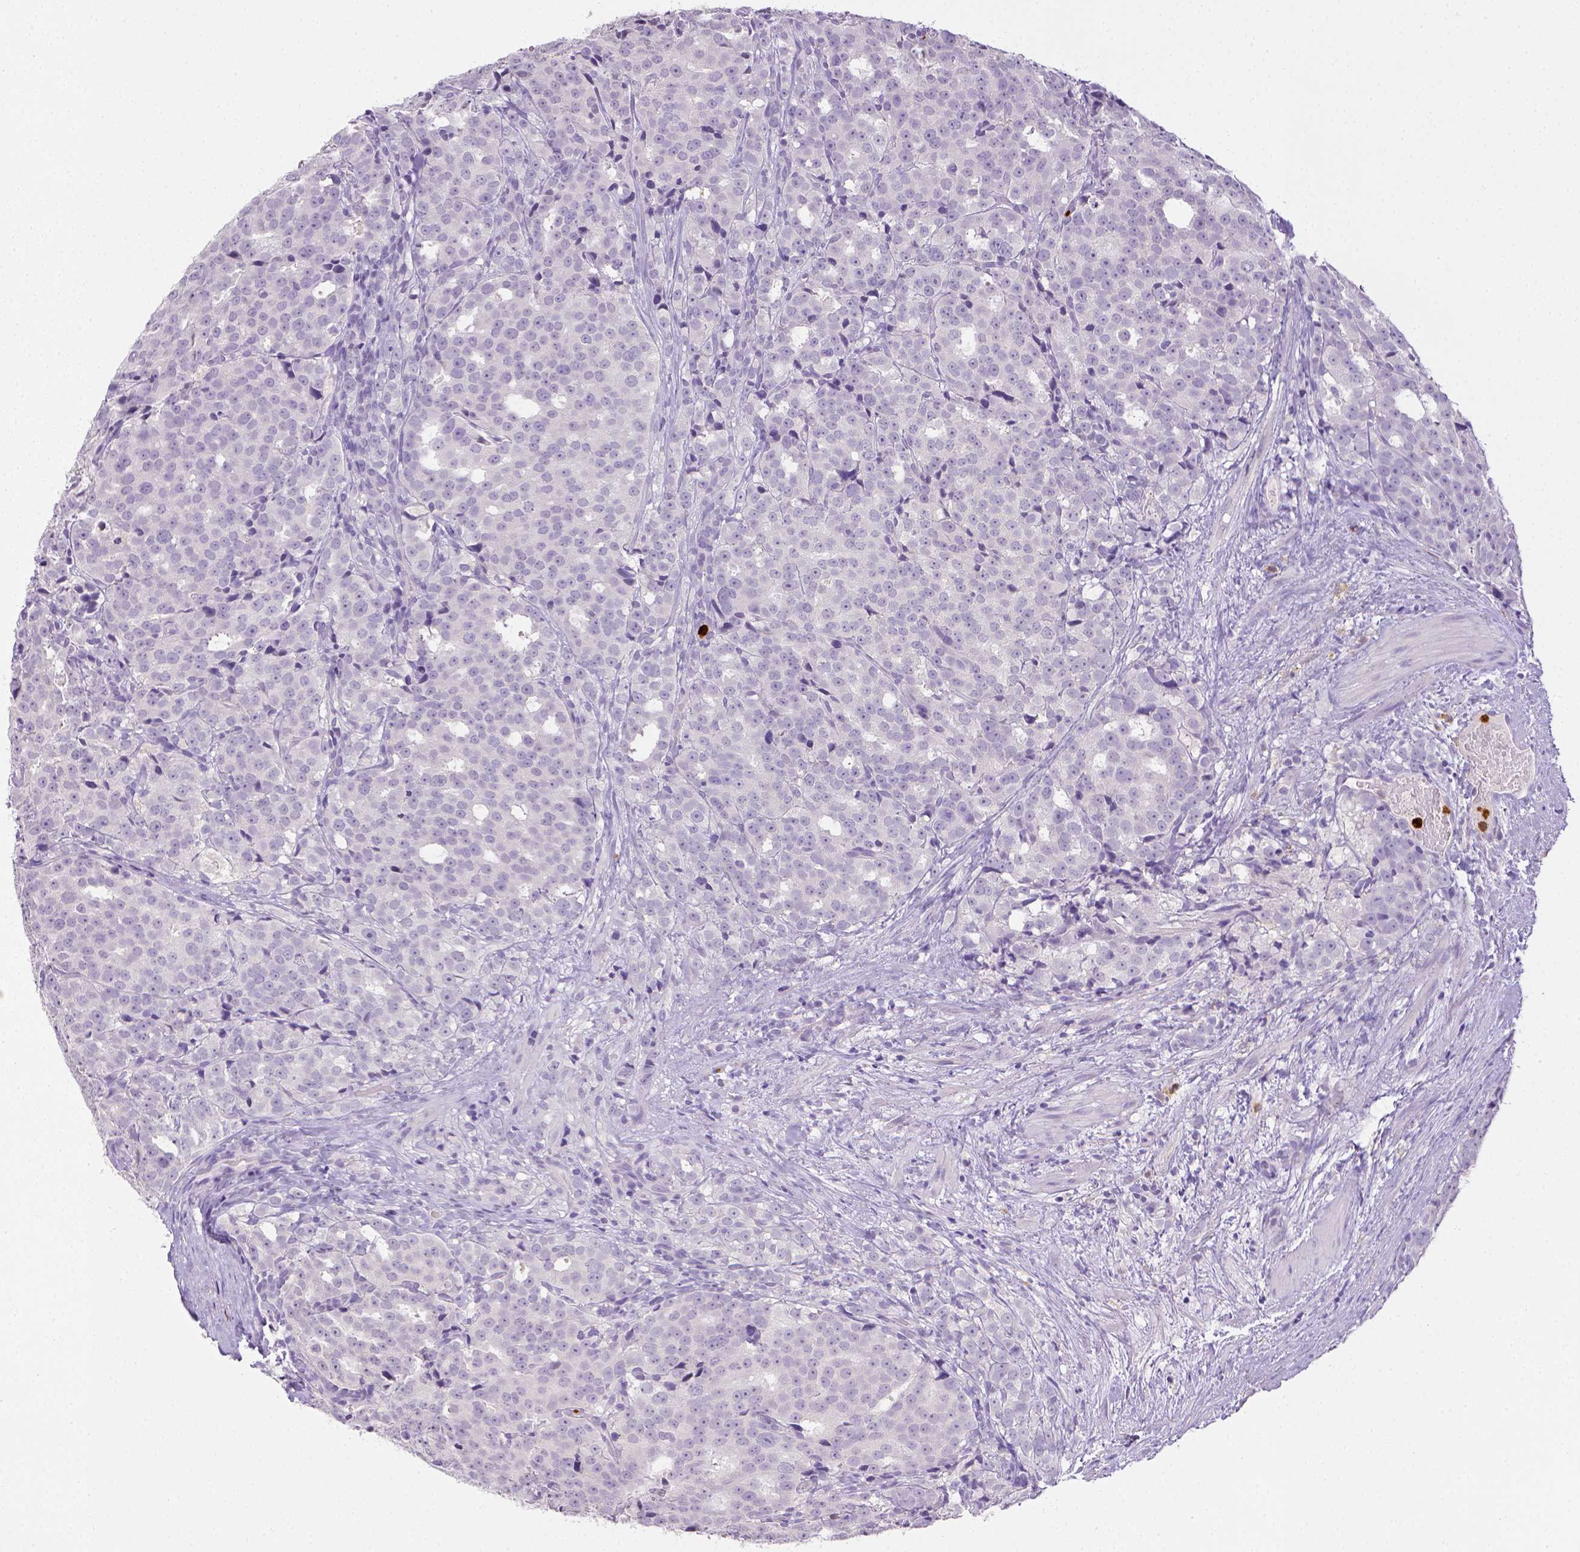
{"staining": {"intensity": "negative", "quantity": "none", "location": "none"}, "tissue": "prostate cancer", "cell_type": "Tumor cells", "image_type": "cancer", "snomed": [{"axis": "morphology", "description": "Adenocarcinoma, High grade"}, {"axis": "topography", "description": "Prostate"}], "caption": "Human prostate cancer (adenocarcinoma (high-grade)) stained for a protein using immunohistochemistry (IHC) shows no positivity in tumor cells.", "gene": "ITGAM", "patient": {"sex": "male", "age": 53}}